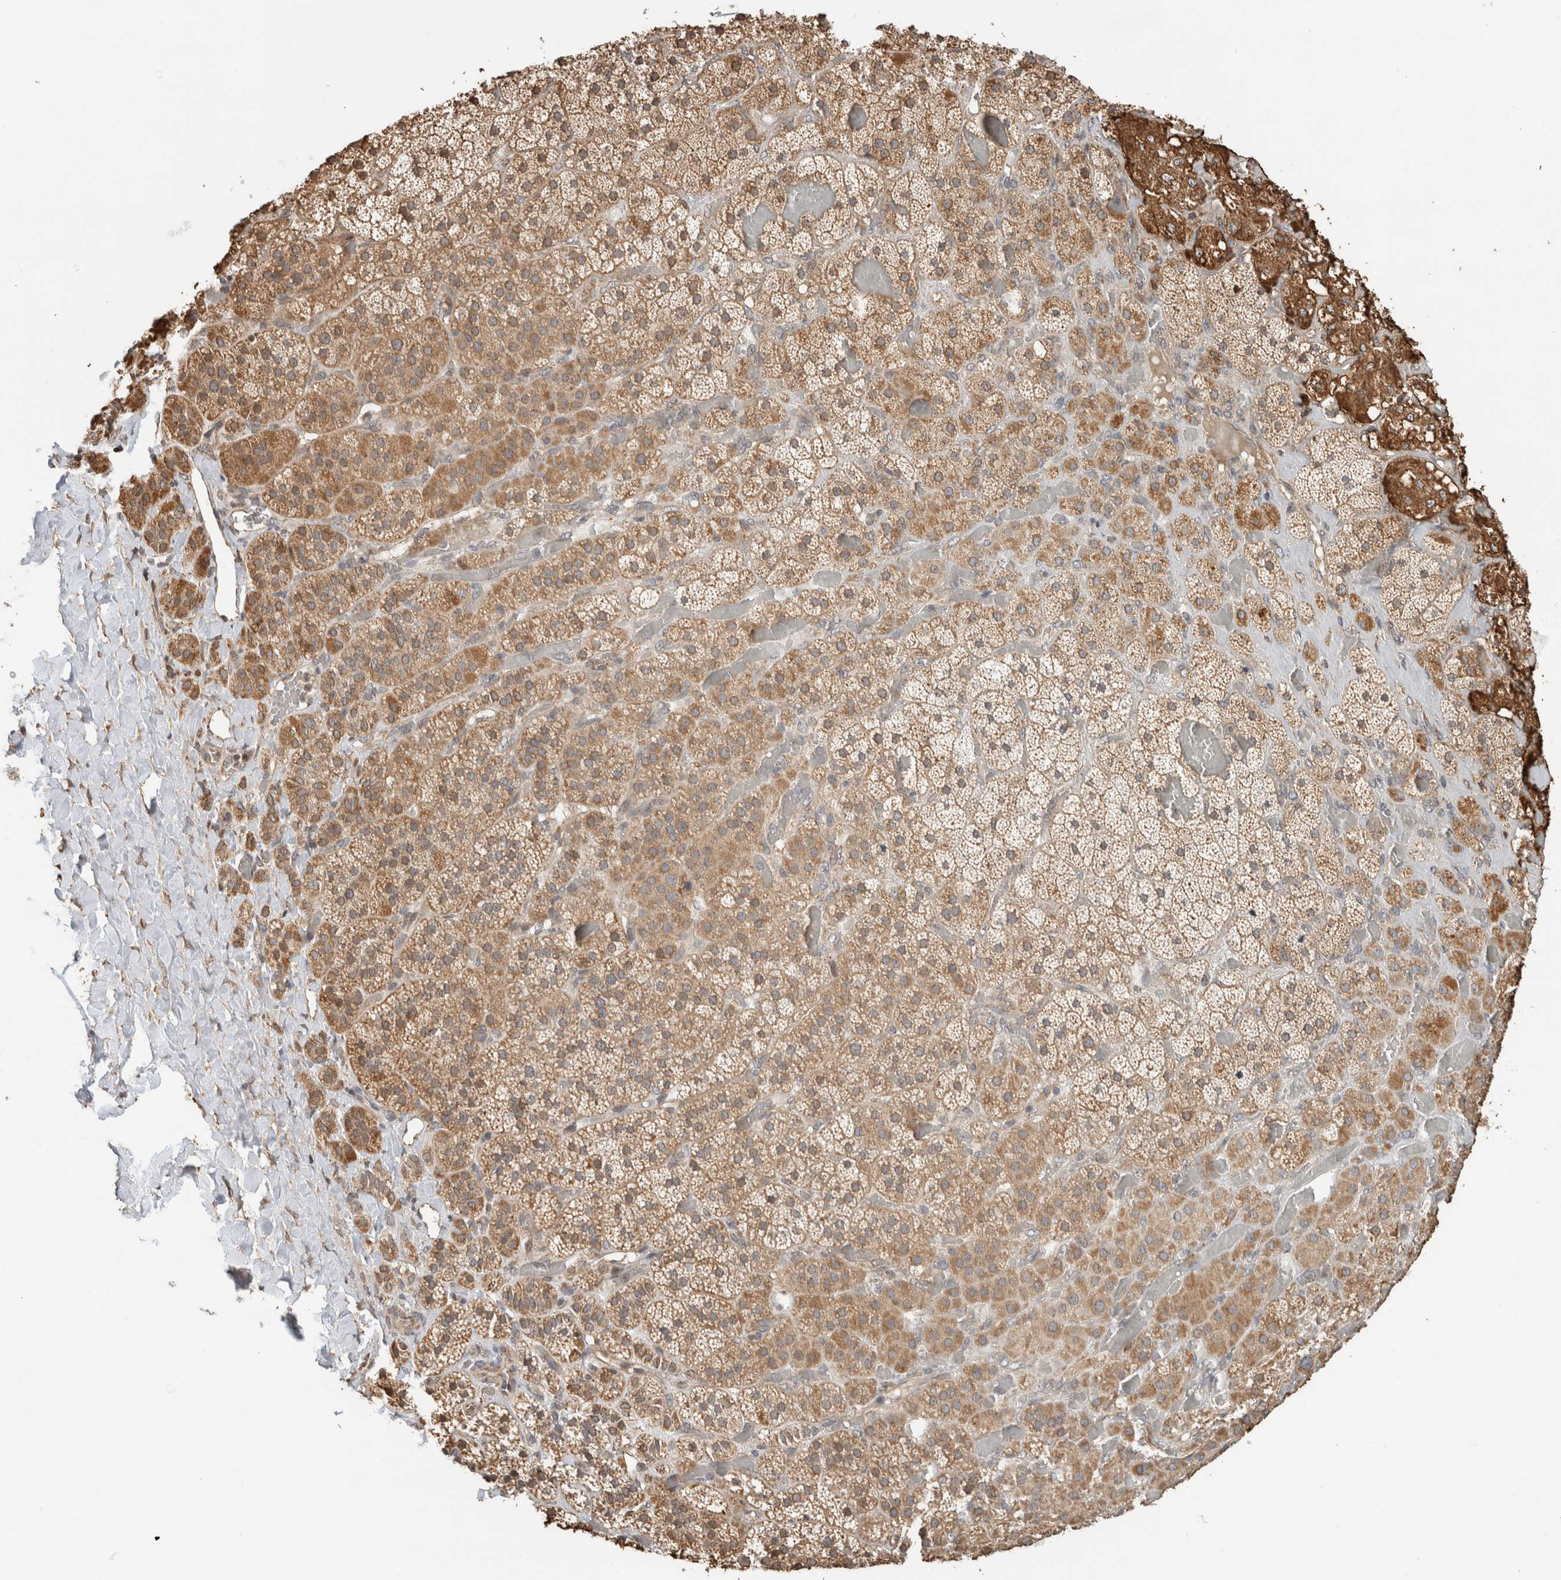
{"staining": {"intensity": "moderate", "quantity": ">75%", "location": "cytoplasmic/membranous"}, "tissue": "adrenal gland", "cell_type": "Glandular cells", "image_type": "normal", "snomed": [{"axis": "morphology", "description": "Normal tissue, NOS"}, {"axis": "topography", "description": "Adrenal gland"}], "caption": "The micrograph reveals staining of normal adrenal gland, revealing moderate cytoplasmic/membranous protein positivity (brown color) within glandular cells. (DAB (3,3'-diaminobenzidine) IHC, brown staining for protein, blue staining for nuclei).", "gene": "GINS4", "patient": {"sex": "male", "age": 57}}